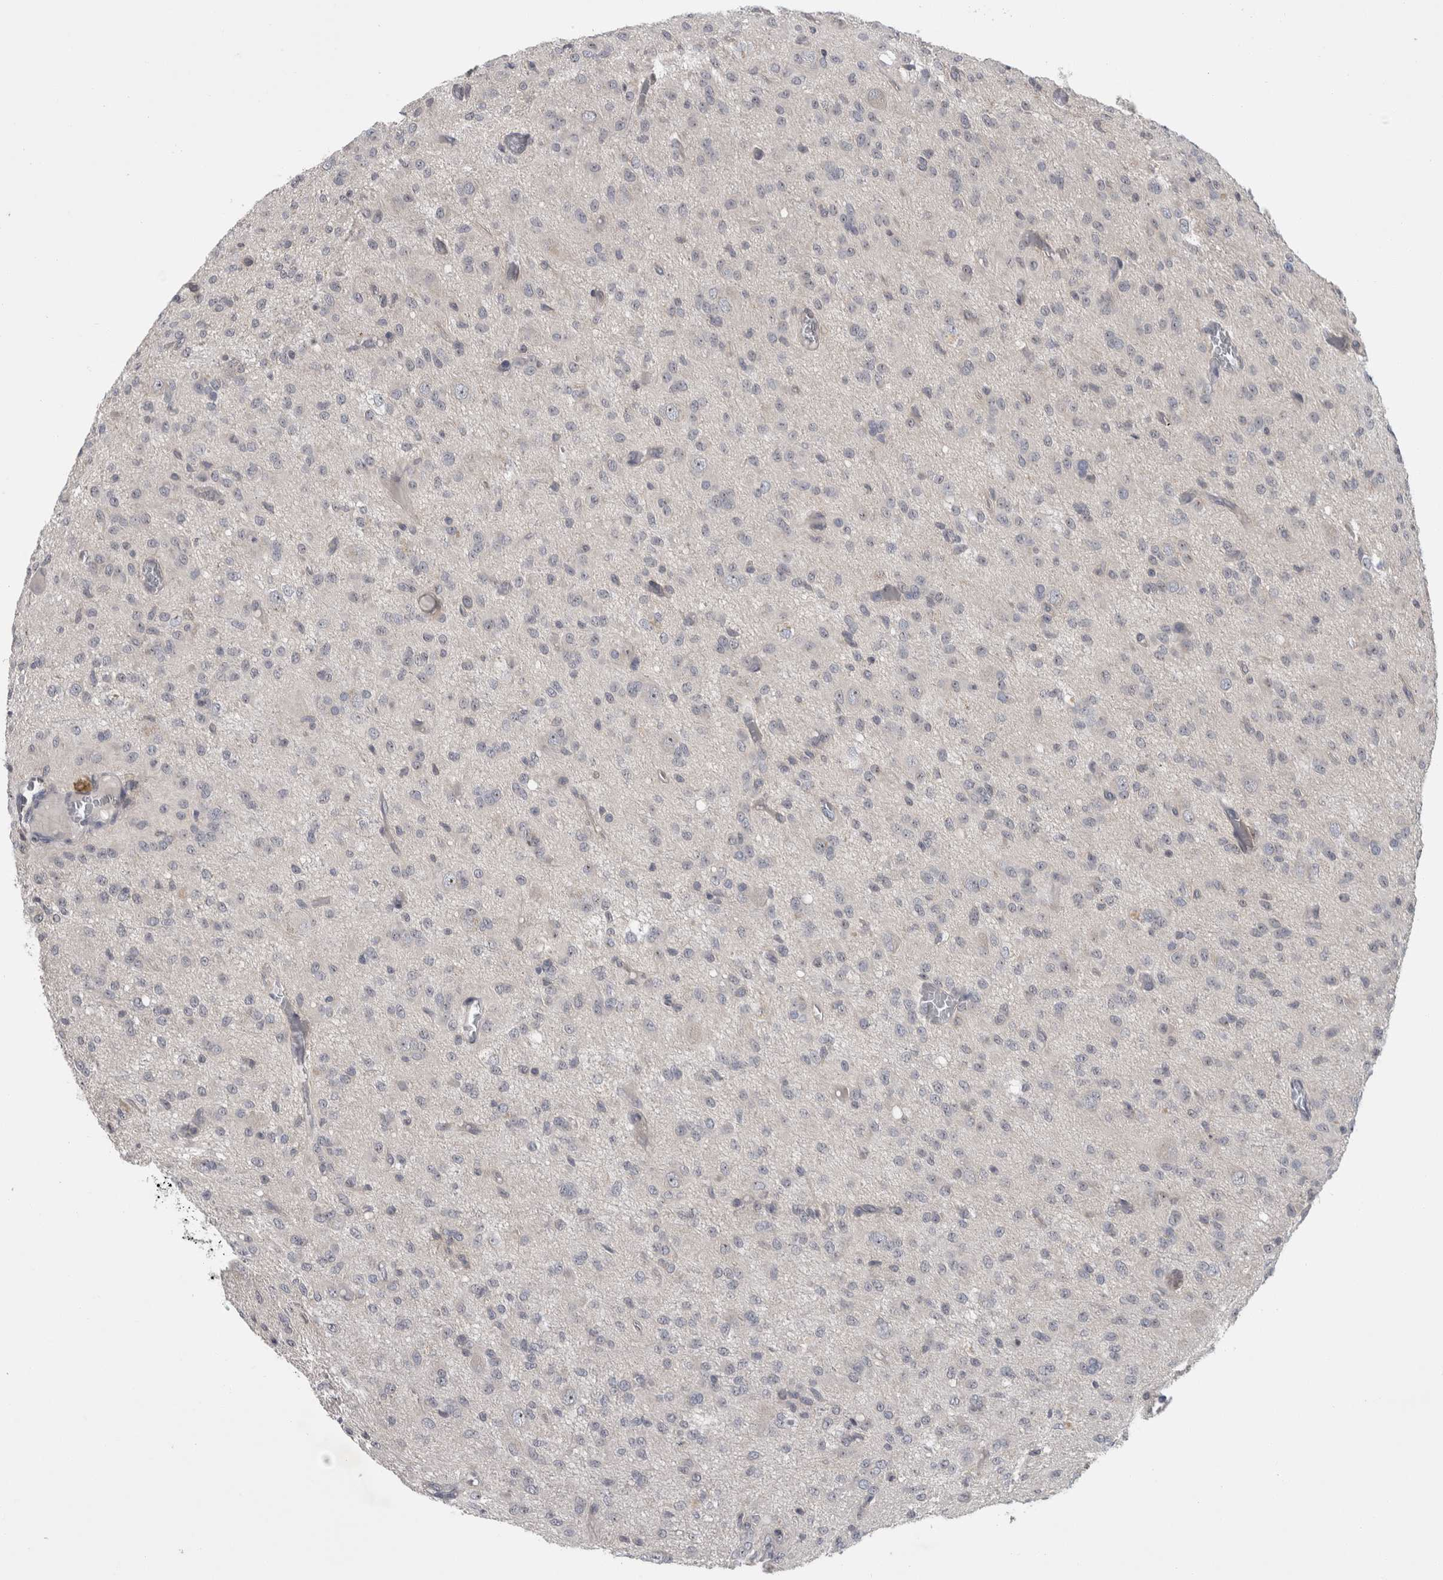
{"staining": {"intensity": "negative", "quantity": "none", "location": "none"}, "tissue": "glioma", "cell_type": "Tumor cells", "image_type": "cancer", "snomed": [{"axis": "morphology", "description": "Glioma, malignant, High grade"}, {"axis": "topography", "description": "Brain"}], "caption": "Immunohistochemistry photomicrograph of human glioma stained for a protein (brown), which shows no positivity in tumor cells.", "gene": "RBM28", "patient": {"sex": "female", "age": 59}}